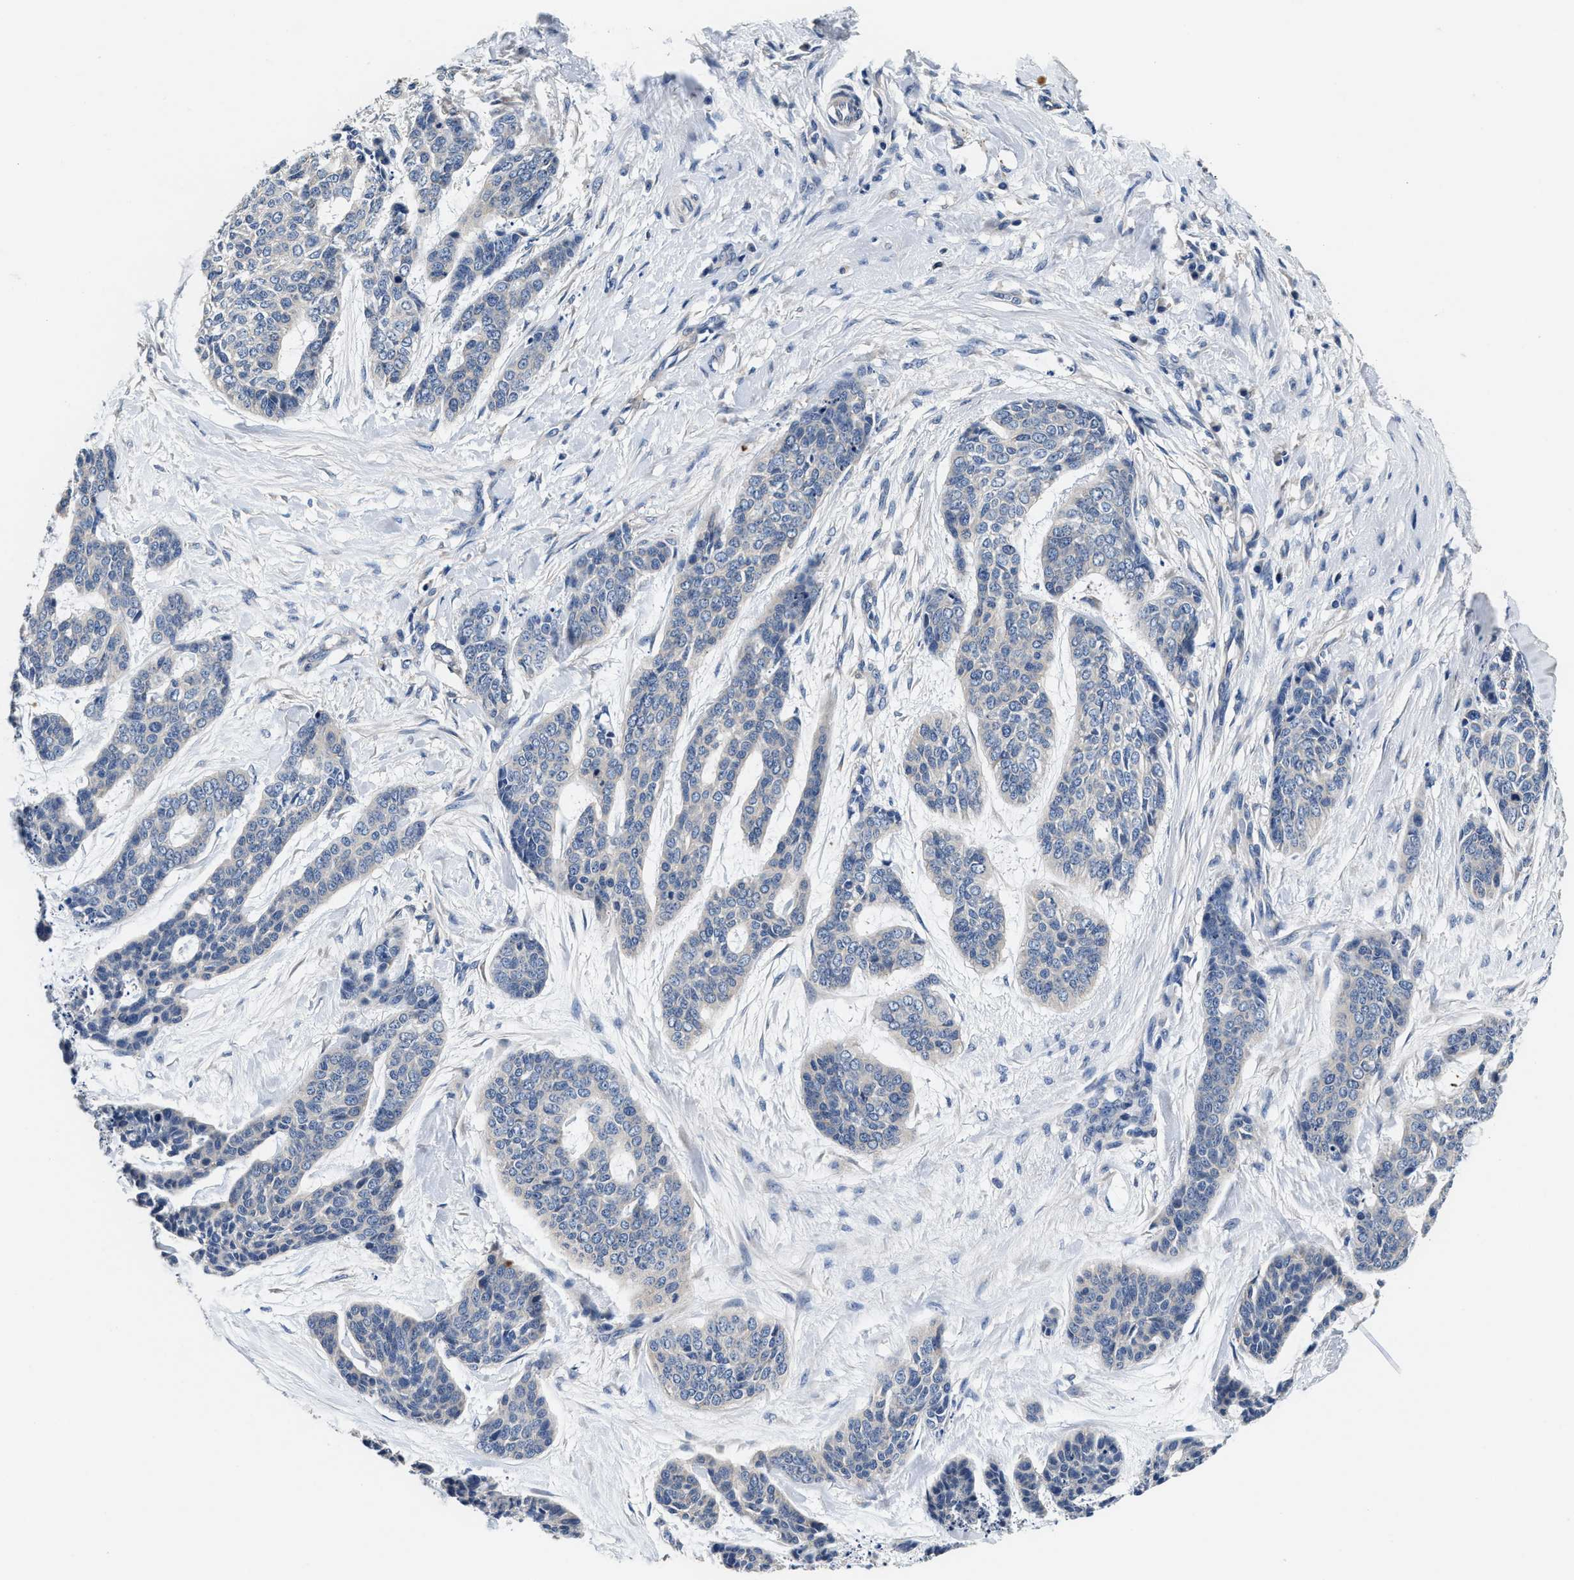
{"staining": {"intensity": "negative", "quantity": "none", "location": "none"}, "tissue": "skin cancer", "cell_type": "Tumor cells", "image_type": "cancer", "snomed": [{"axis": "morphology", "description": "Basal cell carcinoma"}, {"axis": "topography", "description": "Skin"}], "caption": "A photomicrograph of basal cell carcinoma (skin) stained for a protein shows no brown staining in tumor cells. (DAB (3,3'-diaminobenzidine) immunohistochemistry (IHC) with hematoxylin counter stain).", "gene": "ANKIB1", "patient": {"sex": "female", "age": 64}}